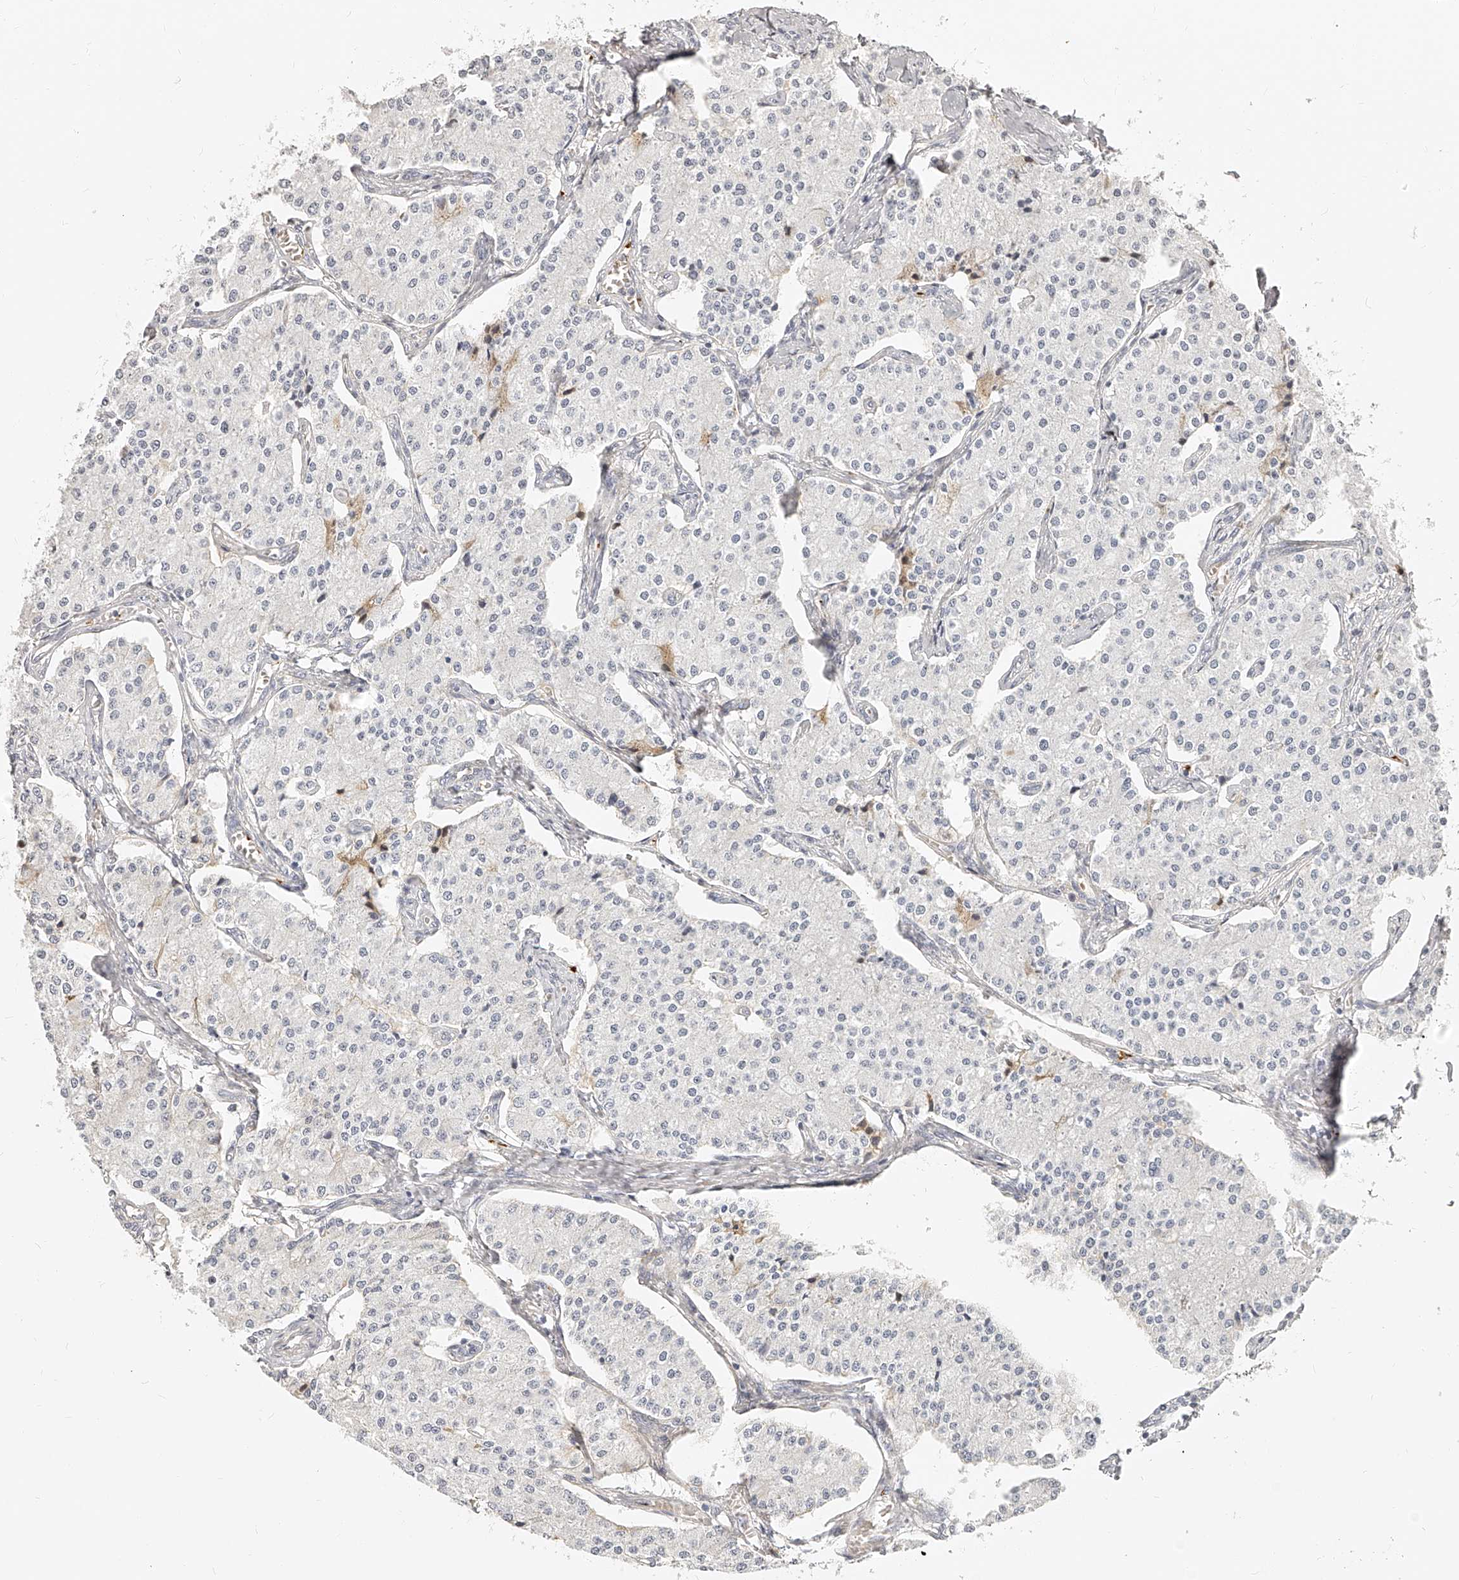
{"staining": {"intensity": "negative", "quantity": "none", "location": "none"}, "tissue": "carcinoid", "cell_type": "Tumor cells", "image_type": "cancer", "snomed": [{"axis": "morphology", "description": "Carcinoid, malignant, NOS"}, {"axis": "topography", "description": "Colon"}], "caption": "Immunohistochemistry of carcinoid reveals no expression in tumor cells.", "gene": "ITGB3", "patient": {"sex": "female", "age": 52}}